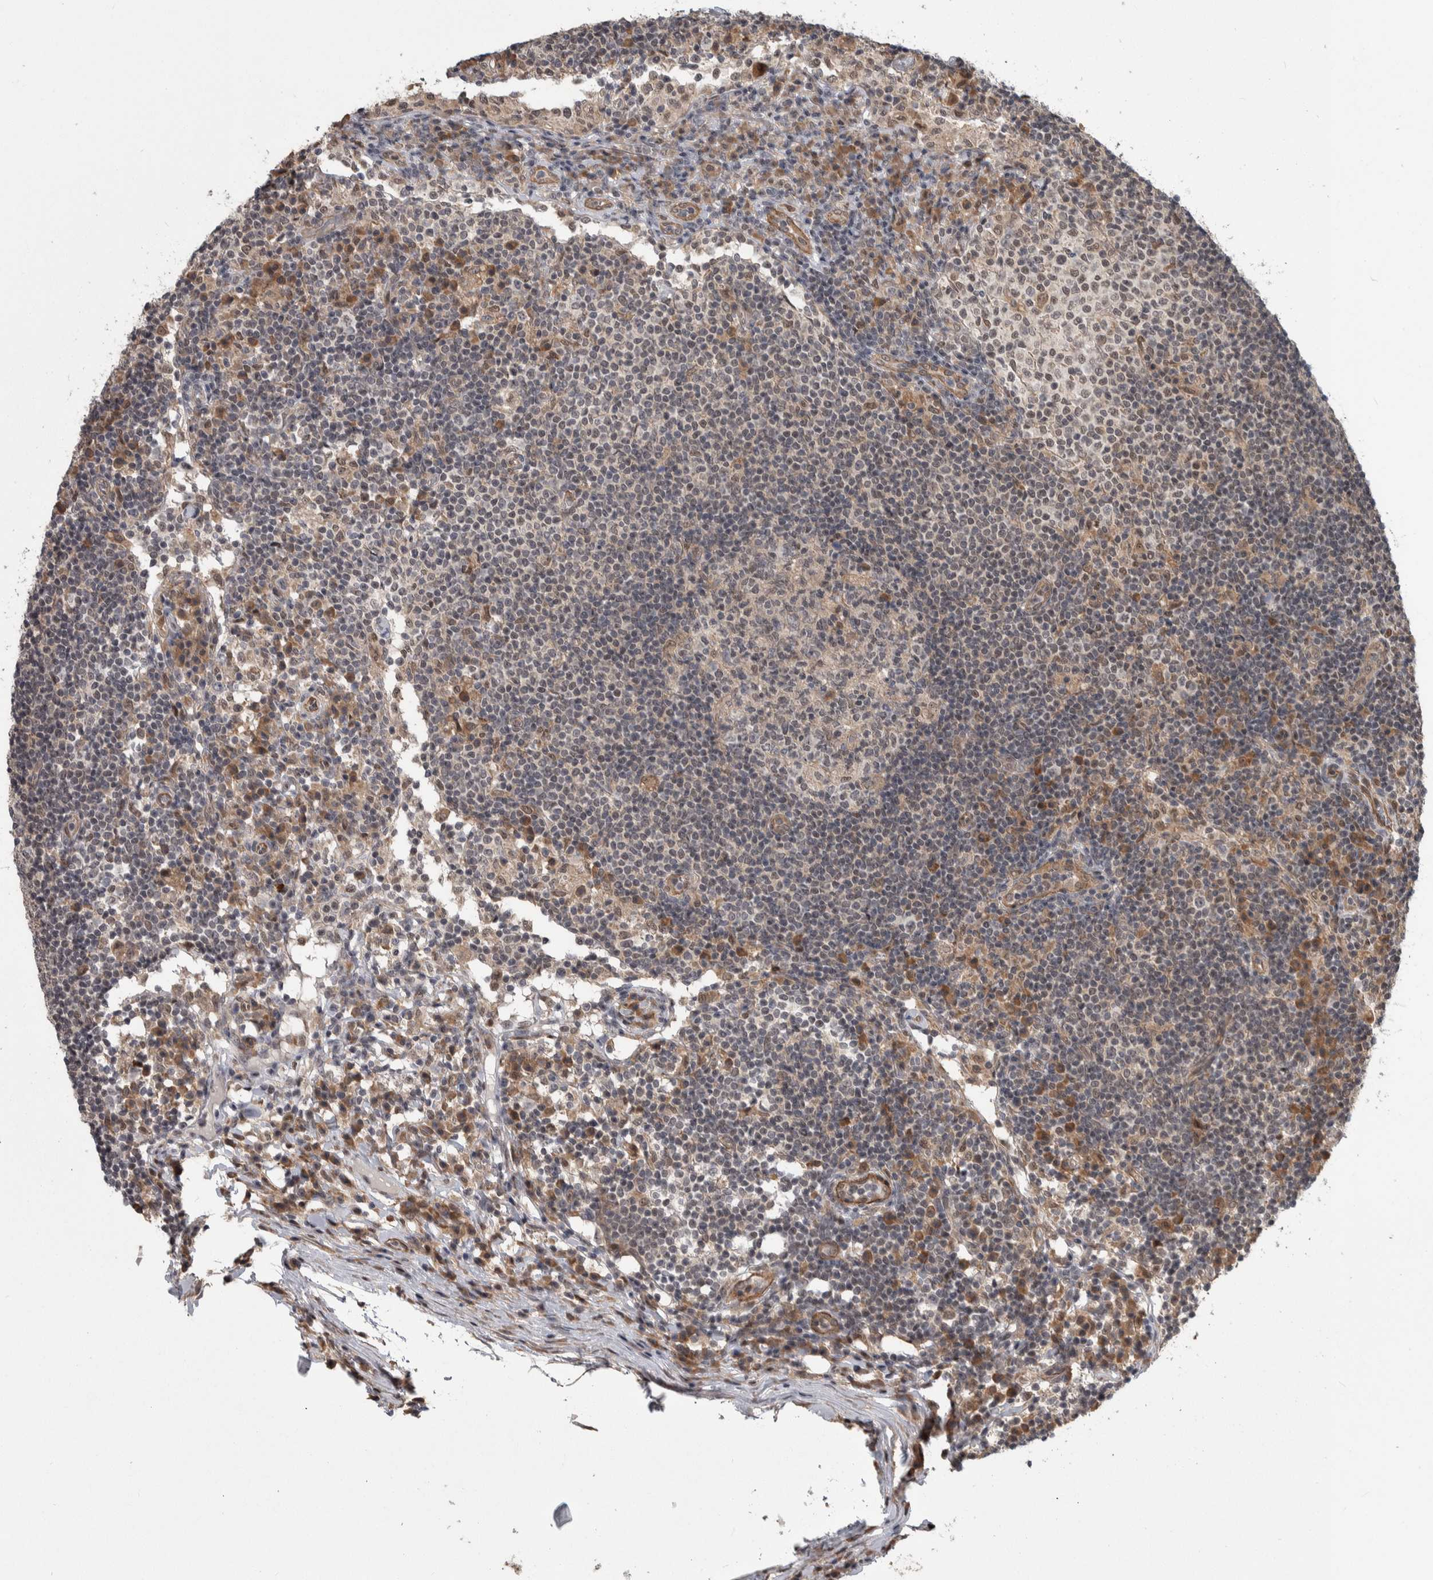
{"staining": {"intensity": "negative", "quantity": "none", "location": "none"}, "tissue": "lymph node", "cell_type": "Germinal center cells", "image_type": "normal", "snomed": [{"axis": "morphology", "description": "Normal tissue, NOS"}, {"axis": "topography", "description": "Lymph node"}], "caption": "Micrograph shows no significant protein expression in germinal center cells of unremarkable lymph node.", "gene": "PRDM4", "patient": {"sex": "female", "age": 53}}